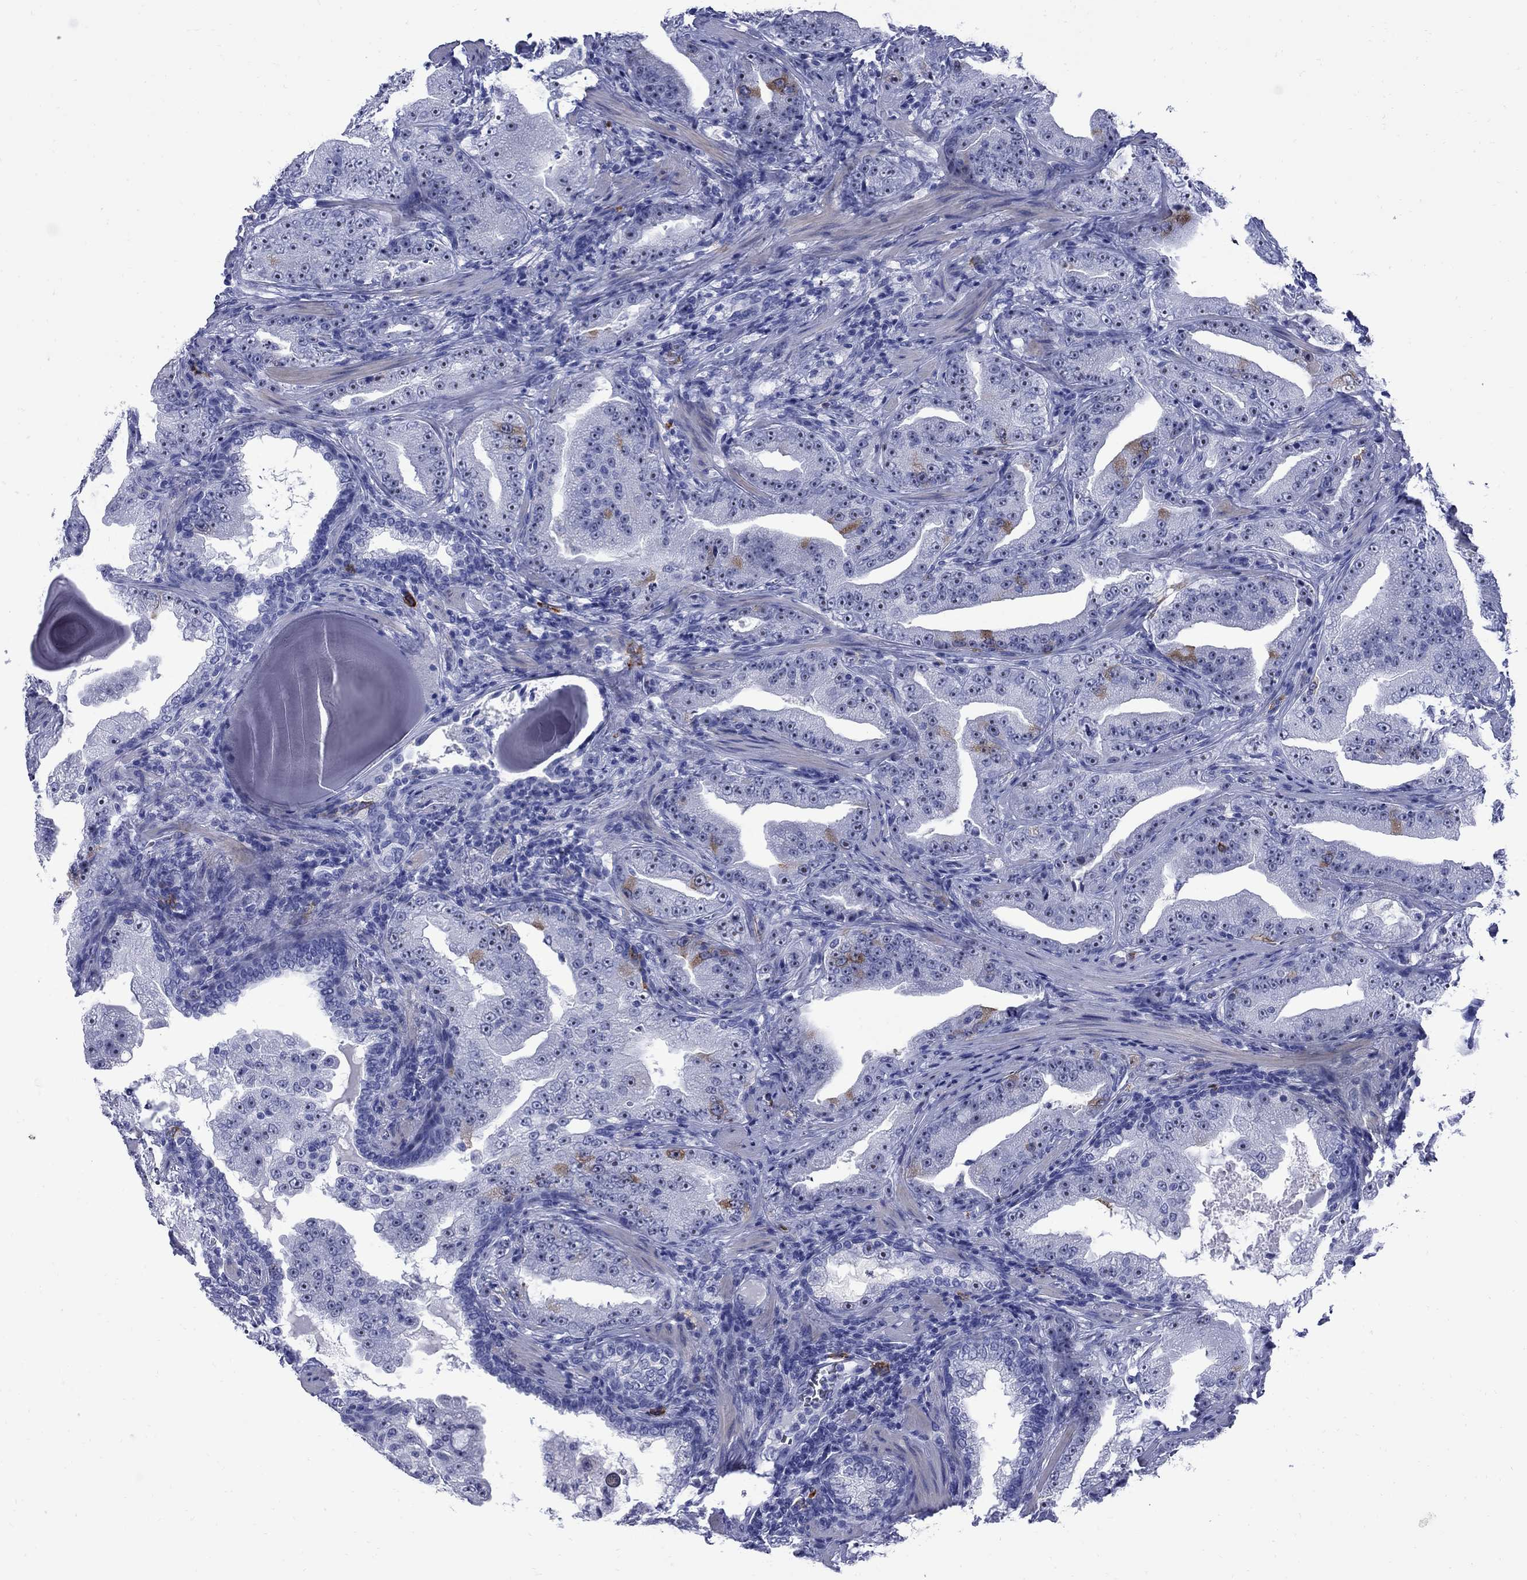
{"staining": {"intensity": "moderate", "quantity": "<25%", "location": "cytoplasmic/membranous"}, "tissue": "prostate cancer", "cell_type": "Tumor cells", "image_type": "cancer", "snomed": [{"axis": "morphology", "description": "Adenocarcinoma, Low grade"}, {"axis": "topography", "description": "Prostate"}], "caption": "A histopathology image of prostate low-grade adenocarcinoma stained for a protein shows moderate cytoplasmic/membranous brown staining in tumor cells.", "gene": "TACC3", "patient": {"sex": "male", "age": 62}}